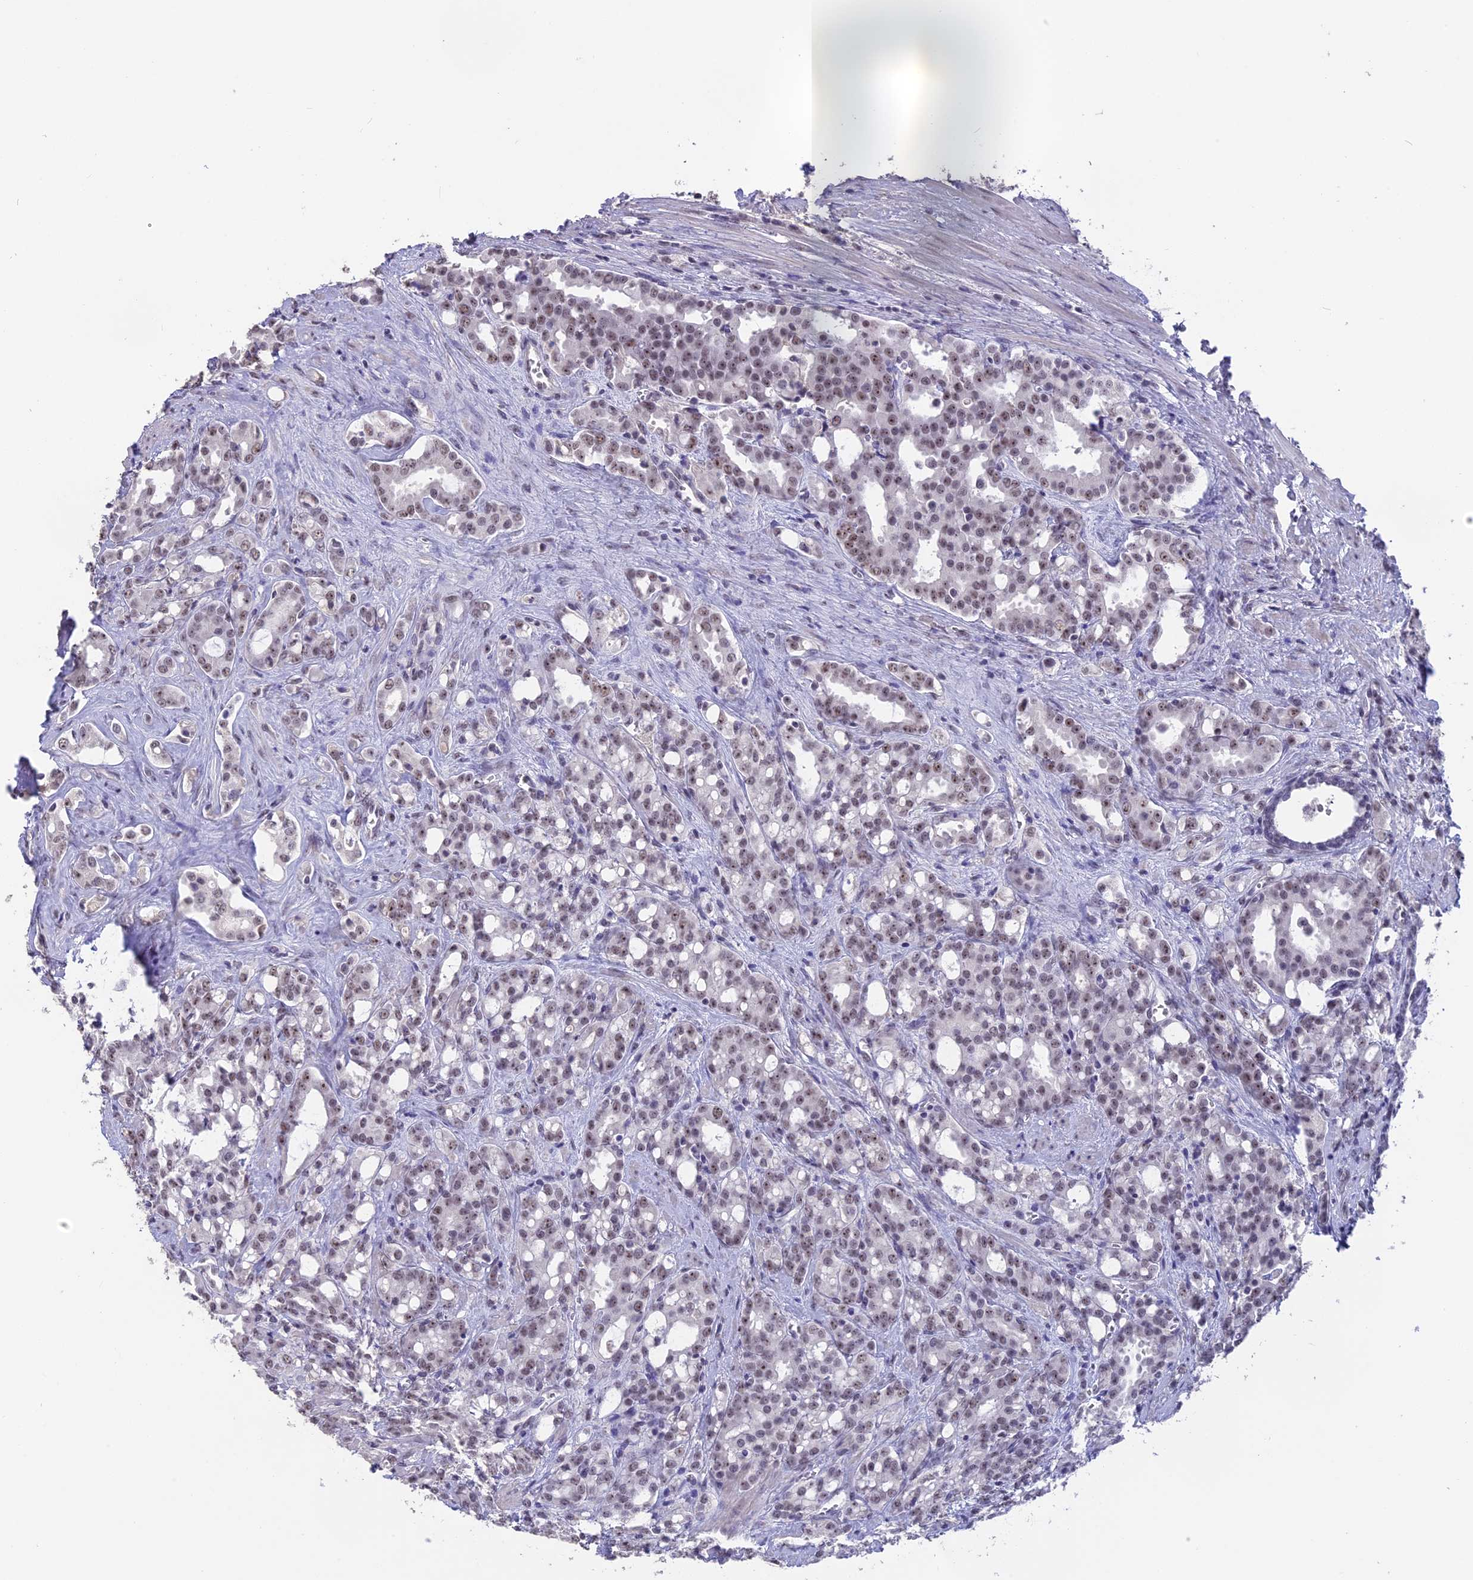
{"staining": {"intensity": "weak", "quantity": ">75%", "location": "nuclear"}, "tissue": "prostate cancer", "cell_type": "Tumor cells", "image_type": "cancer", "snomed": [{"axis": "morphology", "description": "Adenocarcinoma, High grade"}, {"axis": "topography", "description": "Prostate"}], "caption": "DAB immunohistochemical staining of human prostate cancer demonstrates weak nuclear protein expression in approximately >75% of tumor cells. The staining was performed using DAB, with brown indicating positive protein expression. Nuclei are stained blue with hematoxylin.", "gene": "SETD2", "patient": {"sex": "male", "age": 72}}